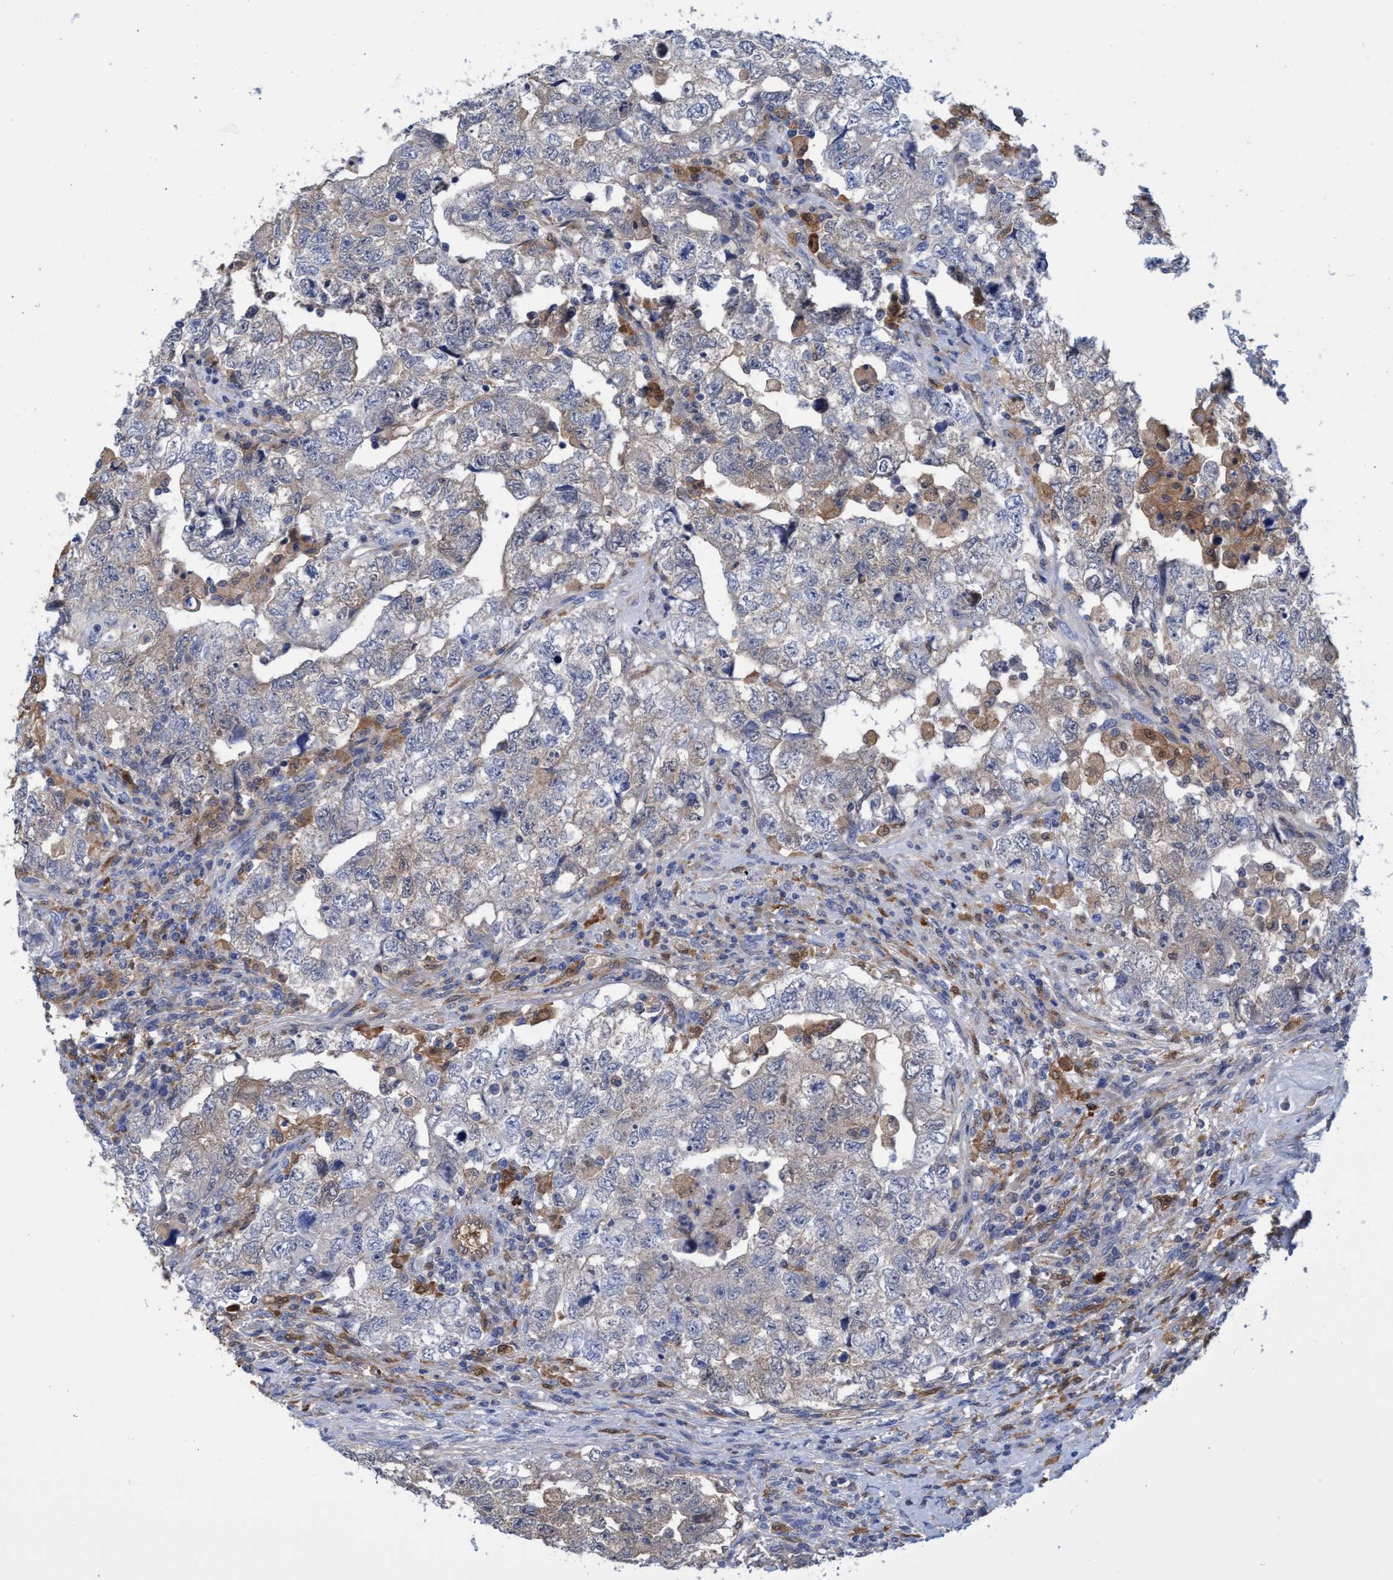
{"staining": {"intensity": "negative", "quantity": "none", "location": "none"}, "tissue": "testis cancer", "cell_type": "Tumor cells", "image_type": "cancer", "snomed": [{"axis": "morphology", "description": "Carcinoma, Embryonal, NOS"}, {"axis": "topography", "description": "Testis"}], "caption": "IHC image of human testis cancer (embryonal carcinoma) stained for a protein (brown), which reveals no staining in tumor cells.", "gene": "PNPO", "patient": {"sex": "male", "age": 36}}